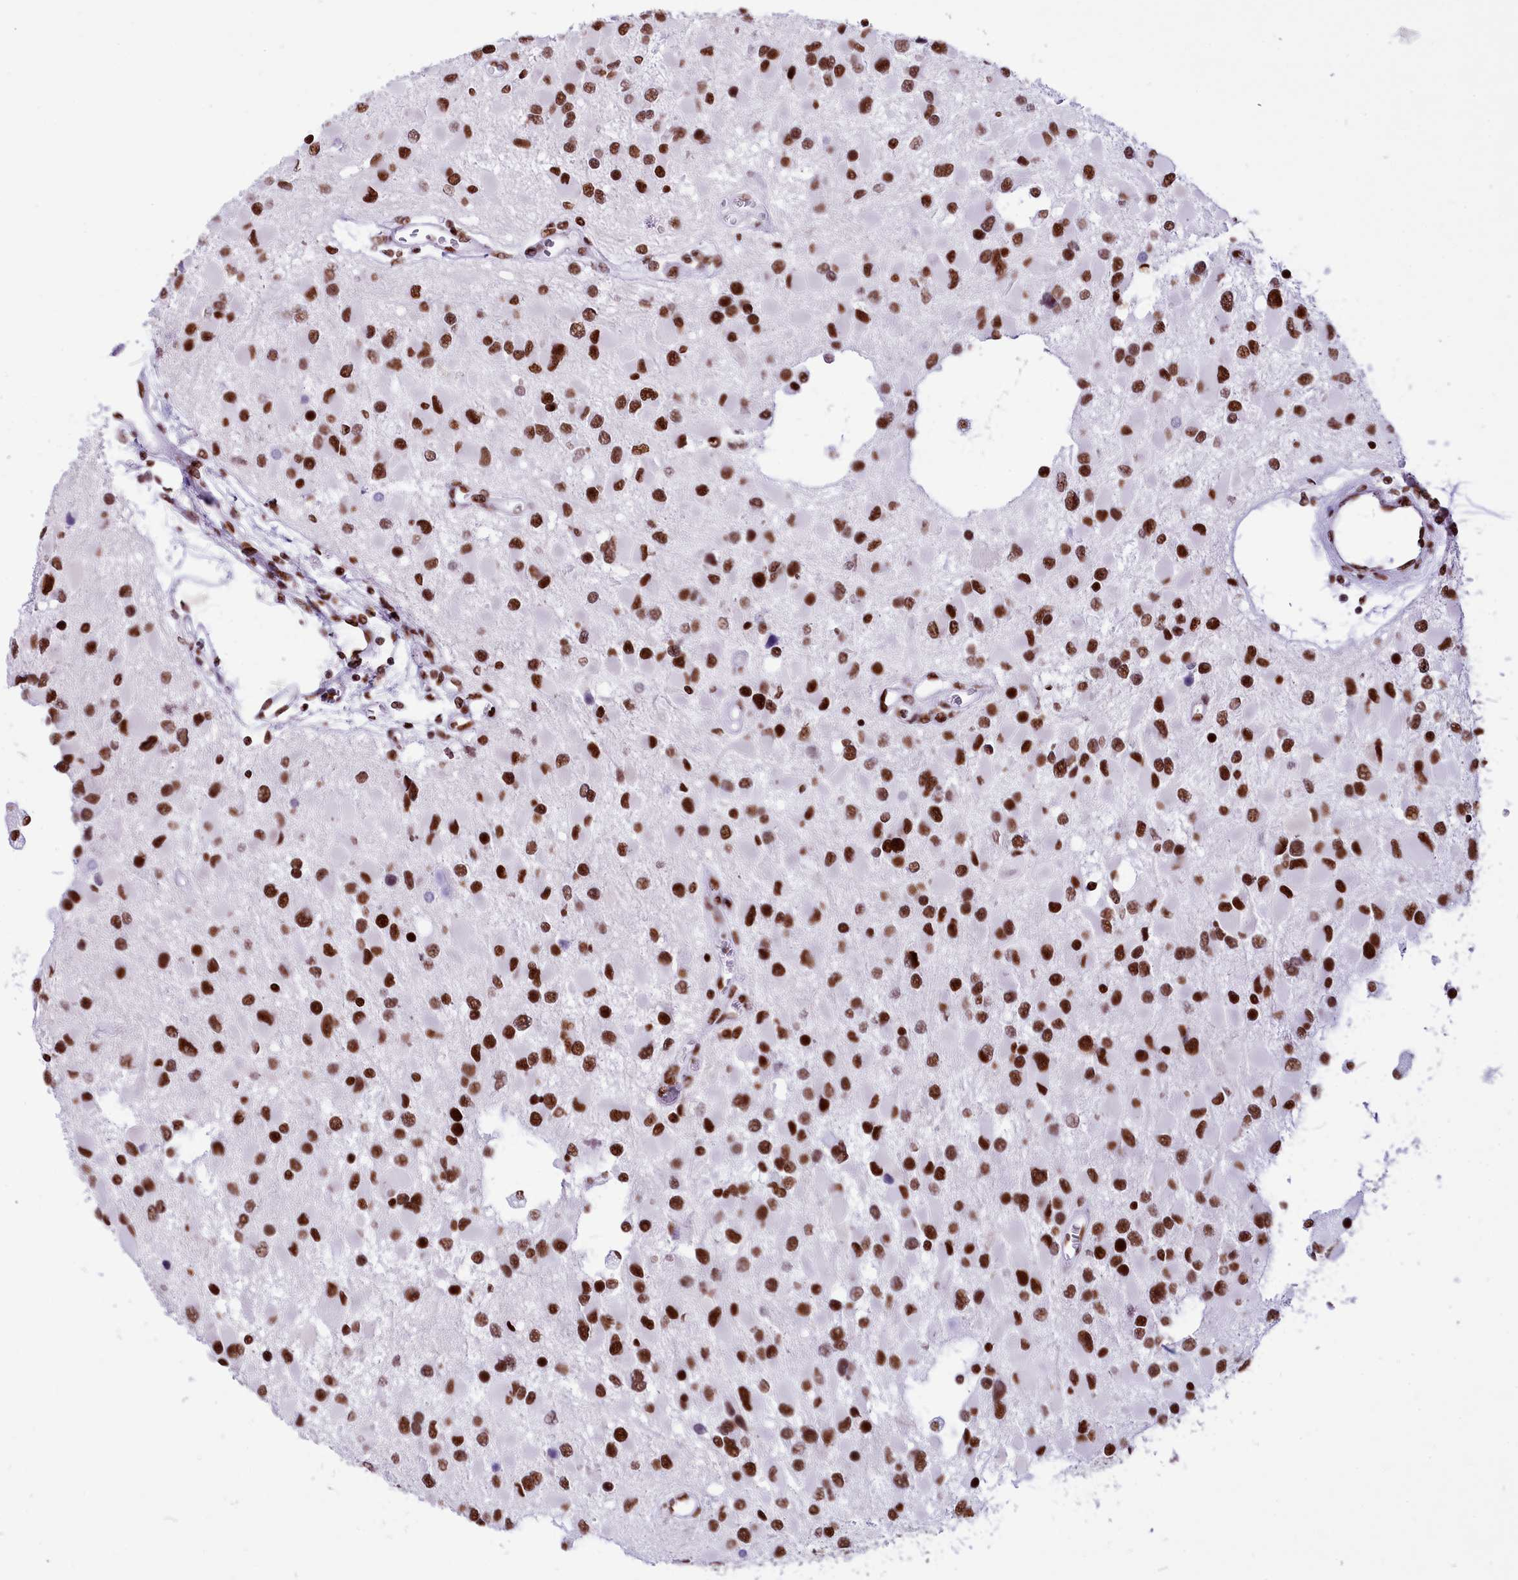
{"staining": {"intensity": "strong", "quantity": ">75%", "location": "nuclear"}, "tissue": "glioma", "cell_type": "Tumor cells", "image_type": "cancer", "snomed": [{"axis": "morphology", "description": "Glioma, malignant, High grade"}, {"axis": "topography", "description": "Brain"}], "caption": "Immunohistochemical staining of high-grade glioma (malignant) shows high levels of strong nuclear protein expression in about >75% of tumor cells.", "gene": "RALY", "patient": {"sex": "male", "age": 53}}